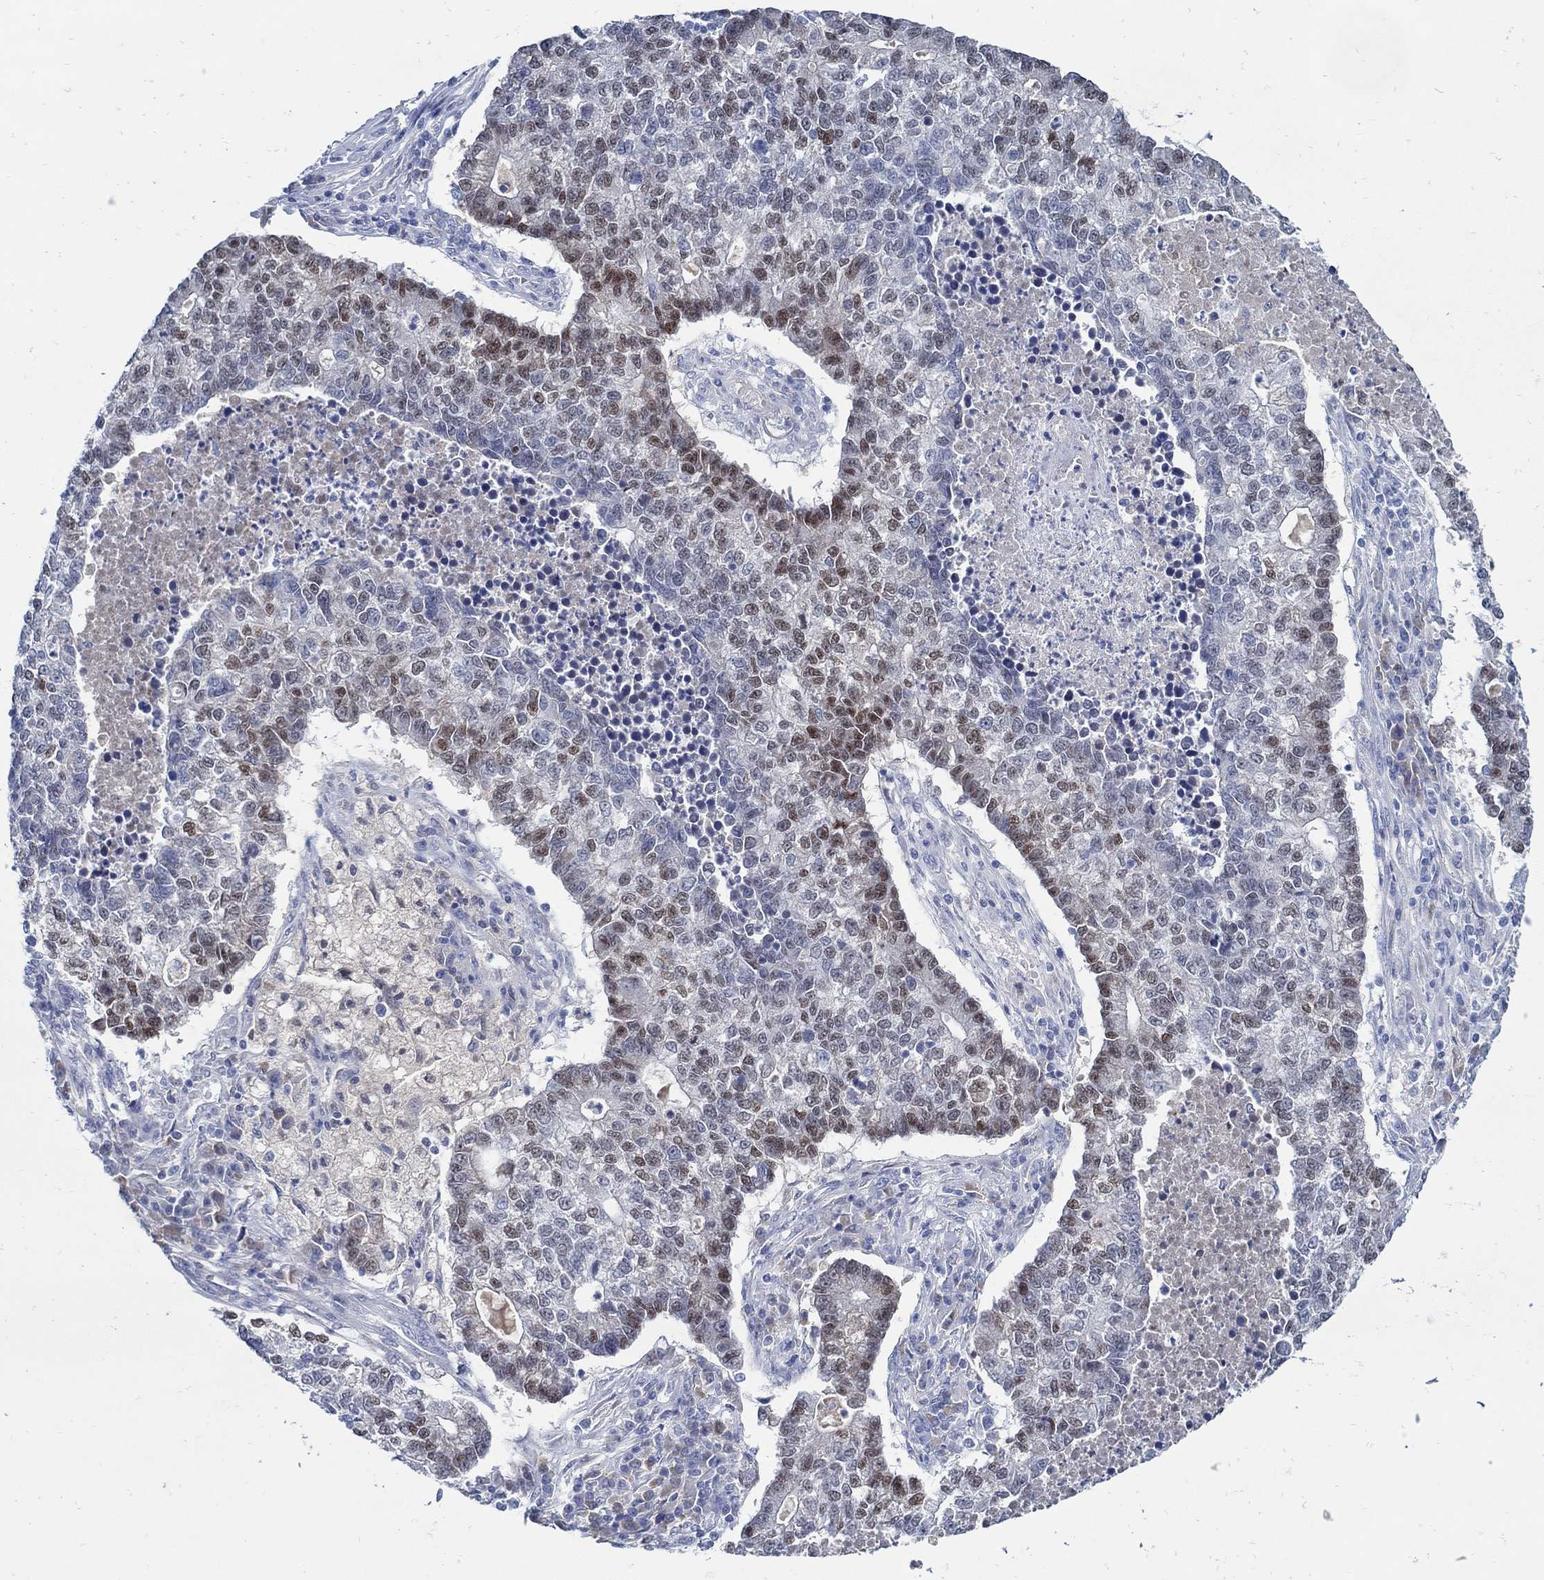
{"staining": {"intensity": "moderate", "quantity": "25%-75%", "location": "nuclear"}, "tissue": "lung cancer", "cell_type": "Tumor cells", "image_type": "cancer", "snomed": [{"axis": "morphology", "description": "Adenocarcinoma, NOS"}, {"axis": "topography", "description": "Lung"}], "caption": "DAB (3,3'-diaminobenzidine) immunohistochemical staining of adenocarcinoma (lung) reveals moderate nuclear protein positivity in about 25%-75% of tumor cells. The staining is performed using DAB (3,3'-diaminobenzidine) brown chromogen to label protein expression. The nuclei are counter-stained blue using hematoxylin.", "gene": "PAX9", "patient": {"sex": "male", "age": 57}}